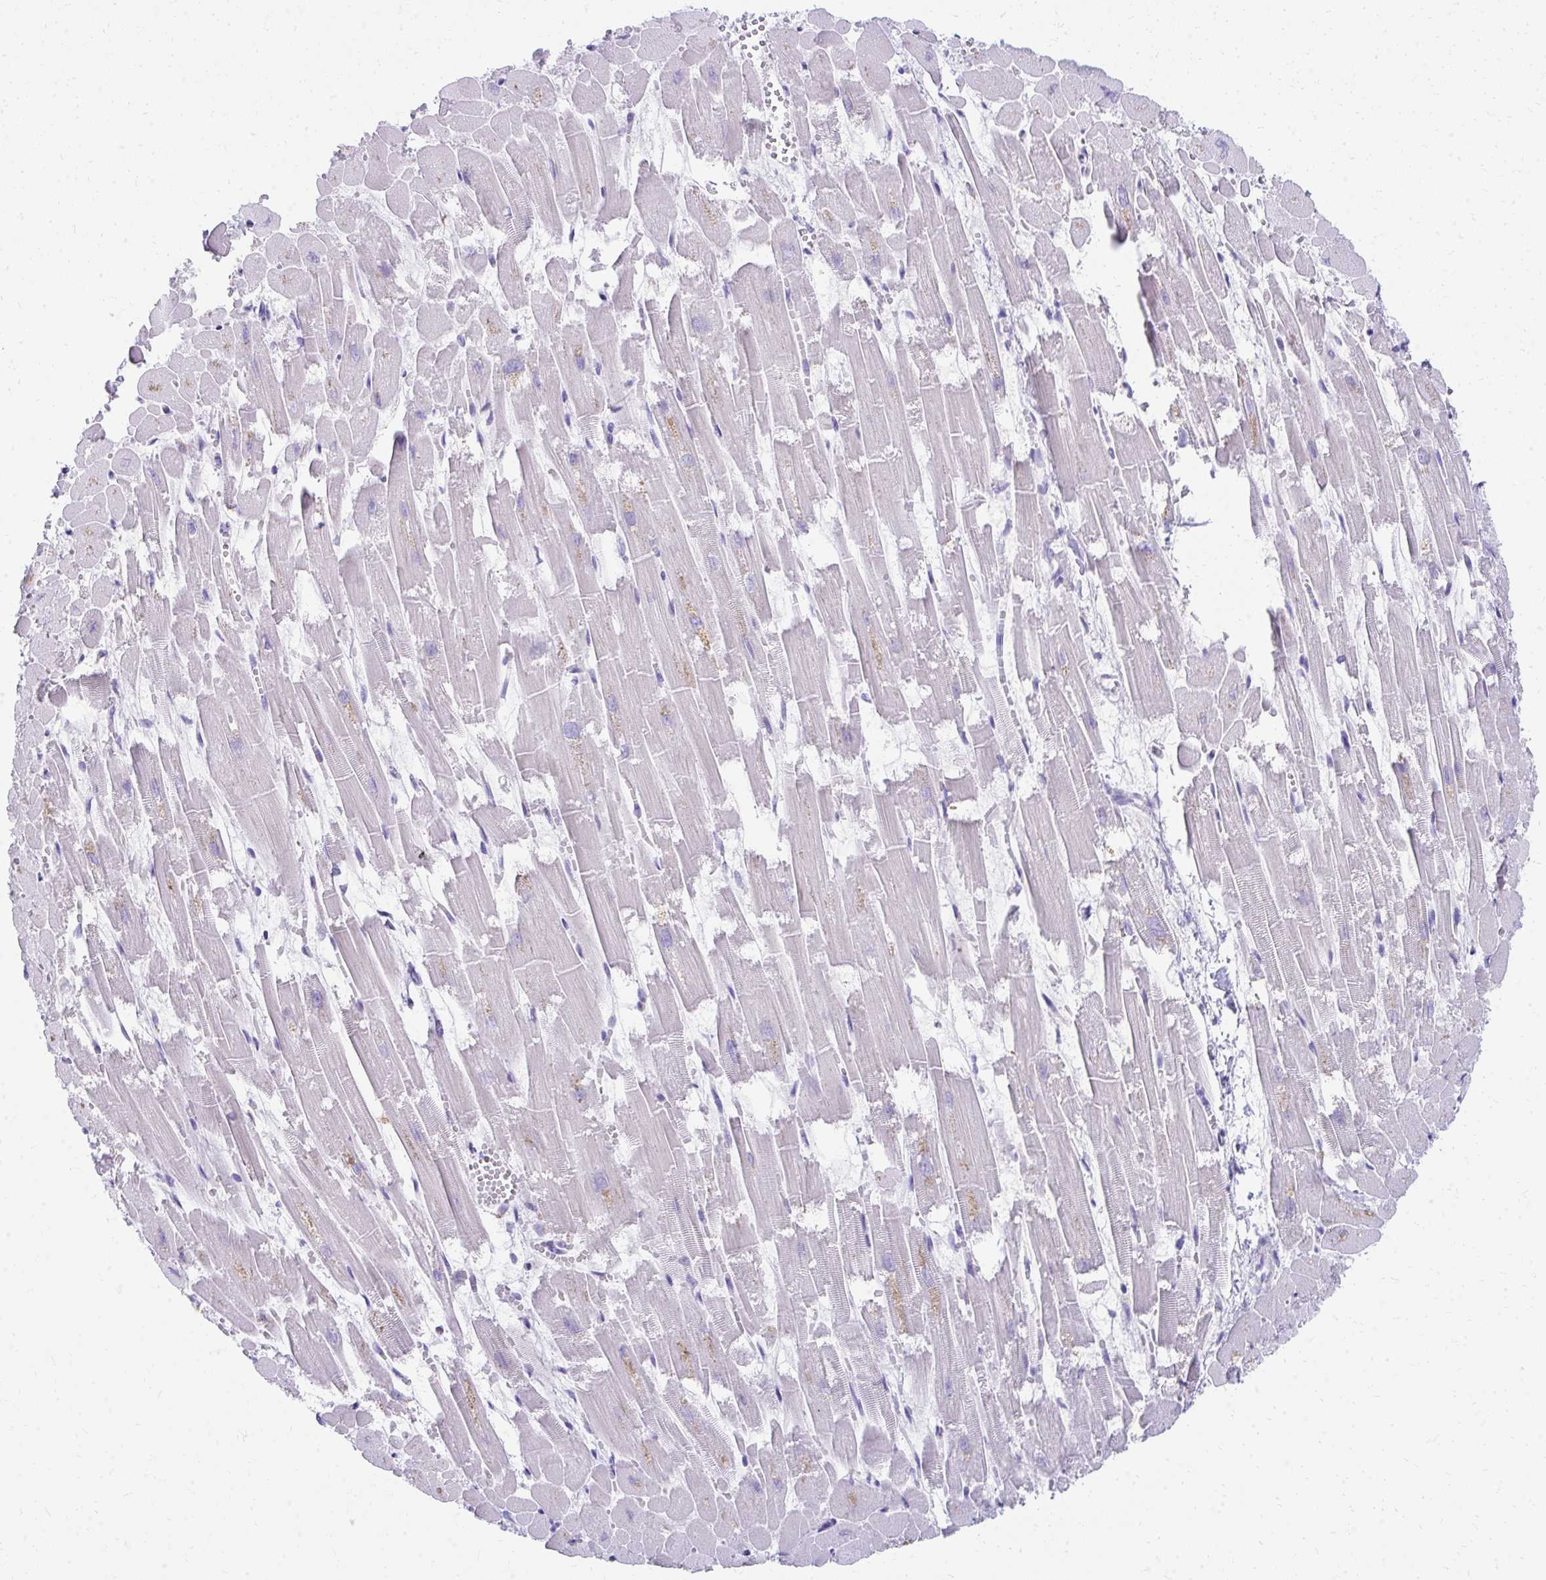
{"staining": {"intensity": "weak", "quantity": "<25%", "location": "cytoplasmic/membranous"}, "tissue": "heart muscle", "cell_type": "Cardiomyocytes", "image_type": "normal", "snomed": [{"axis": "morphology", "description": "Normal tissue, NOS"}, {"axis": "topography", "description": "Heart"}], "caption": "Heart muscle was stained to show a protein in brown. There is no significant positivity in cardiomyocytes.", "gene": "SEC14L3", "patient": {"sex": "female", "age": 52}}